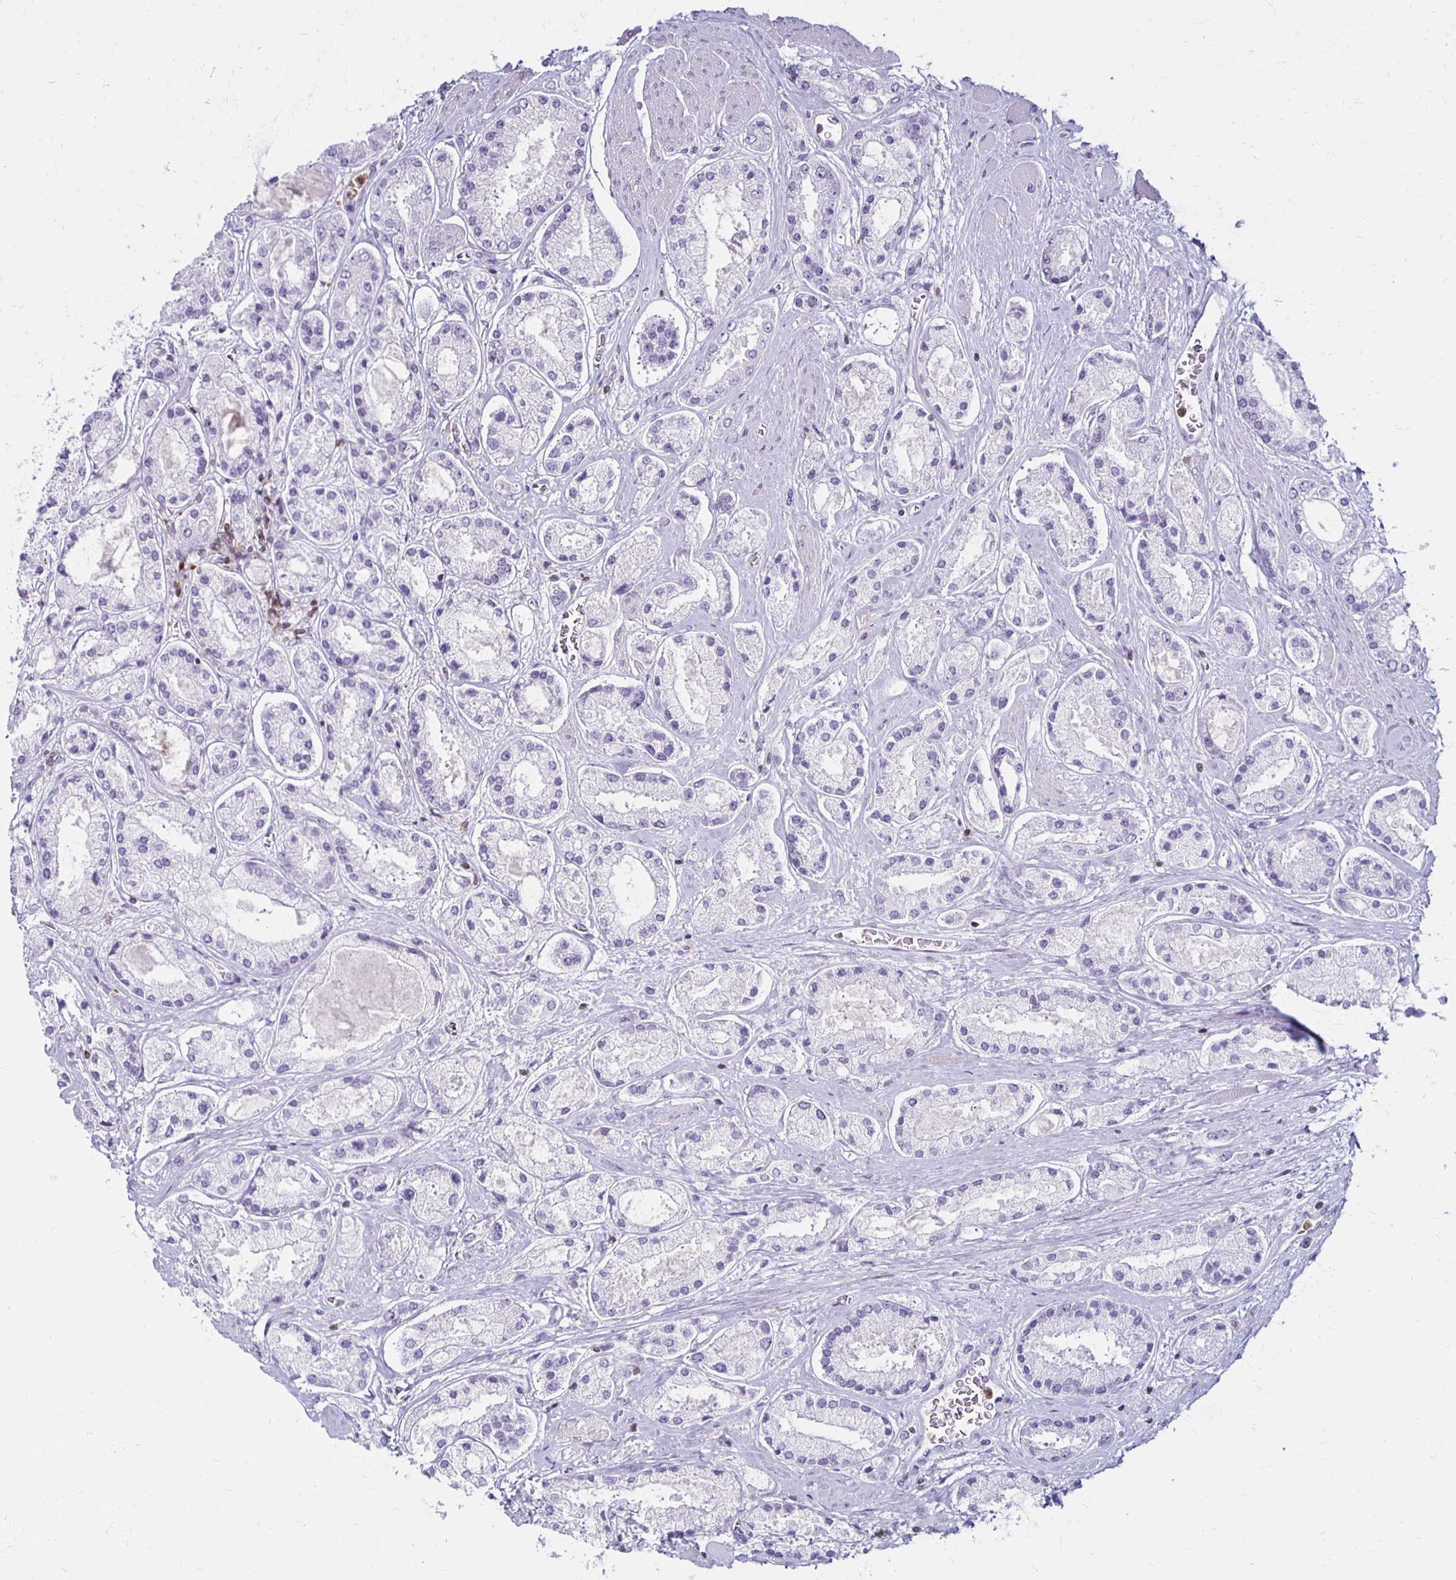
{"staining": {"intensity": "negative", "quantity": "none", "location": "none"}, "tissue": "prostate cancer", "cell_type": "Tumor cells", "image_type": "cancer", "snomed": [{"axis": "morphology", "description": "Adenocarcinoma, High grade"}, {"axis": "topography", "description": "Prostate"}], "caption": "Histopathology image shows no protein positivity in tumor cells of prostate cancer (high-grade adenocarcinoma) tissue. Brightfield microscopy of IHC stained with DAB (brown) and hematoxylin (blue), captured at high magnification.", "gene": "CCL21", "patient": {"sex": "male", "age": 67}}